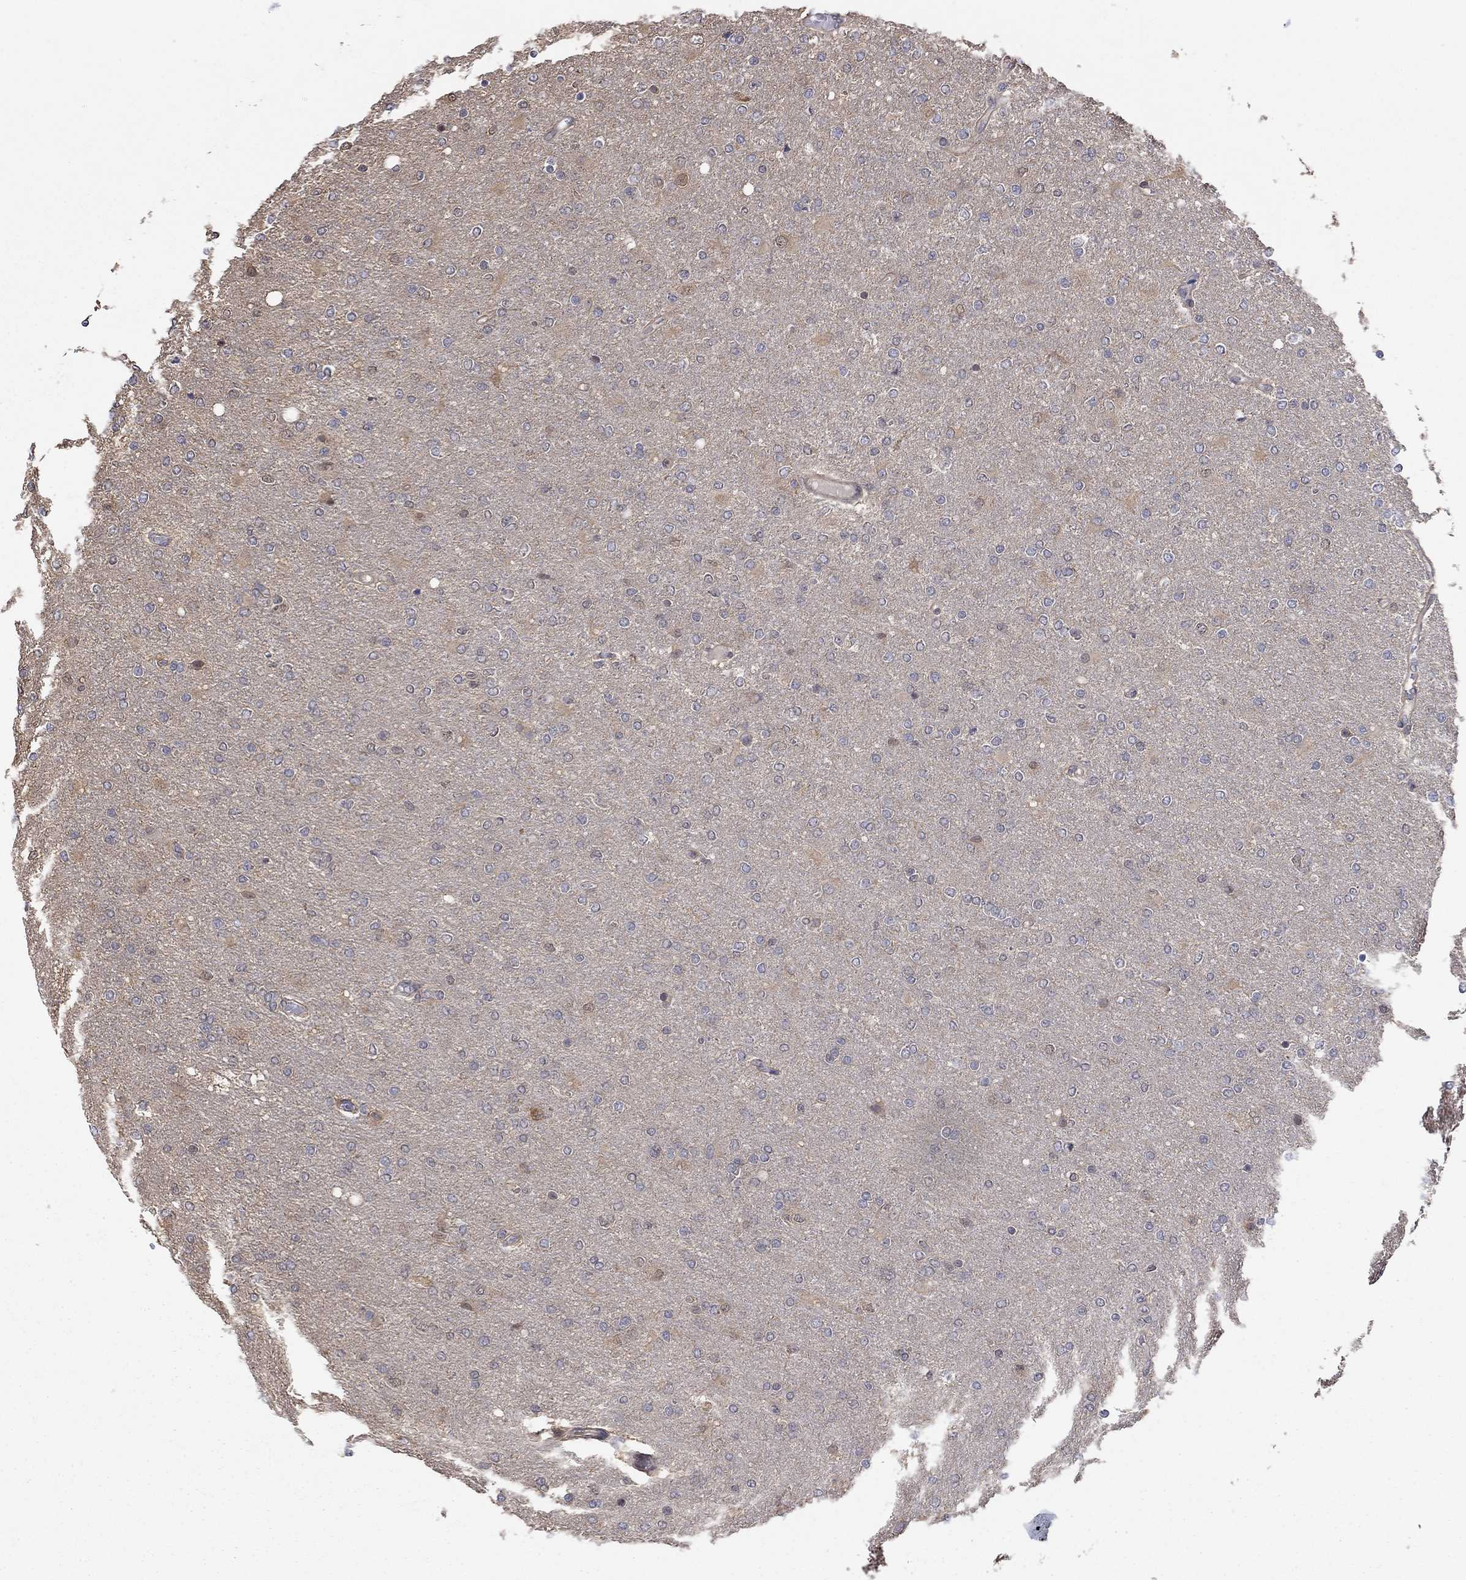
{"staining": {"intensity": "negative", "quantity": "none", "location": "none"}, "tissue": "glioma", "cell_type": "Tumor cells", "image_type": "cancer", "snomed": [{"axis": "morphology", "description": "Glioma, malignant, High grade"}, {"axis": "topography", "description": "Cerebral cortex"}], "caption": "Tumor cells show no significant expression in glioma. Nuclei are stained in blue.", "gene": "RNF114", "patient": {"sex": "male", "age": 70}}